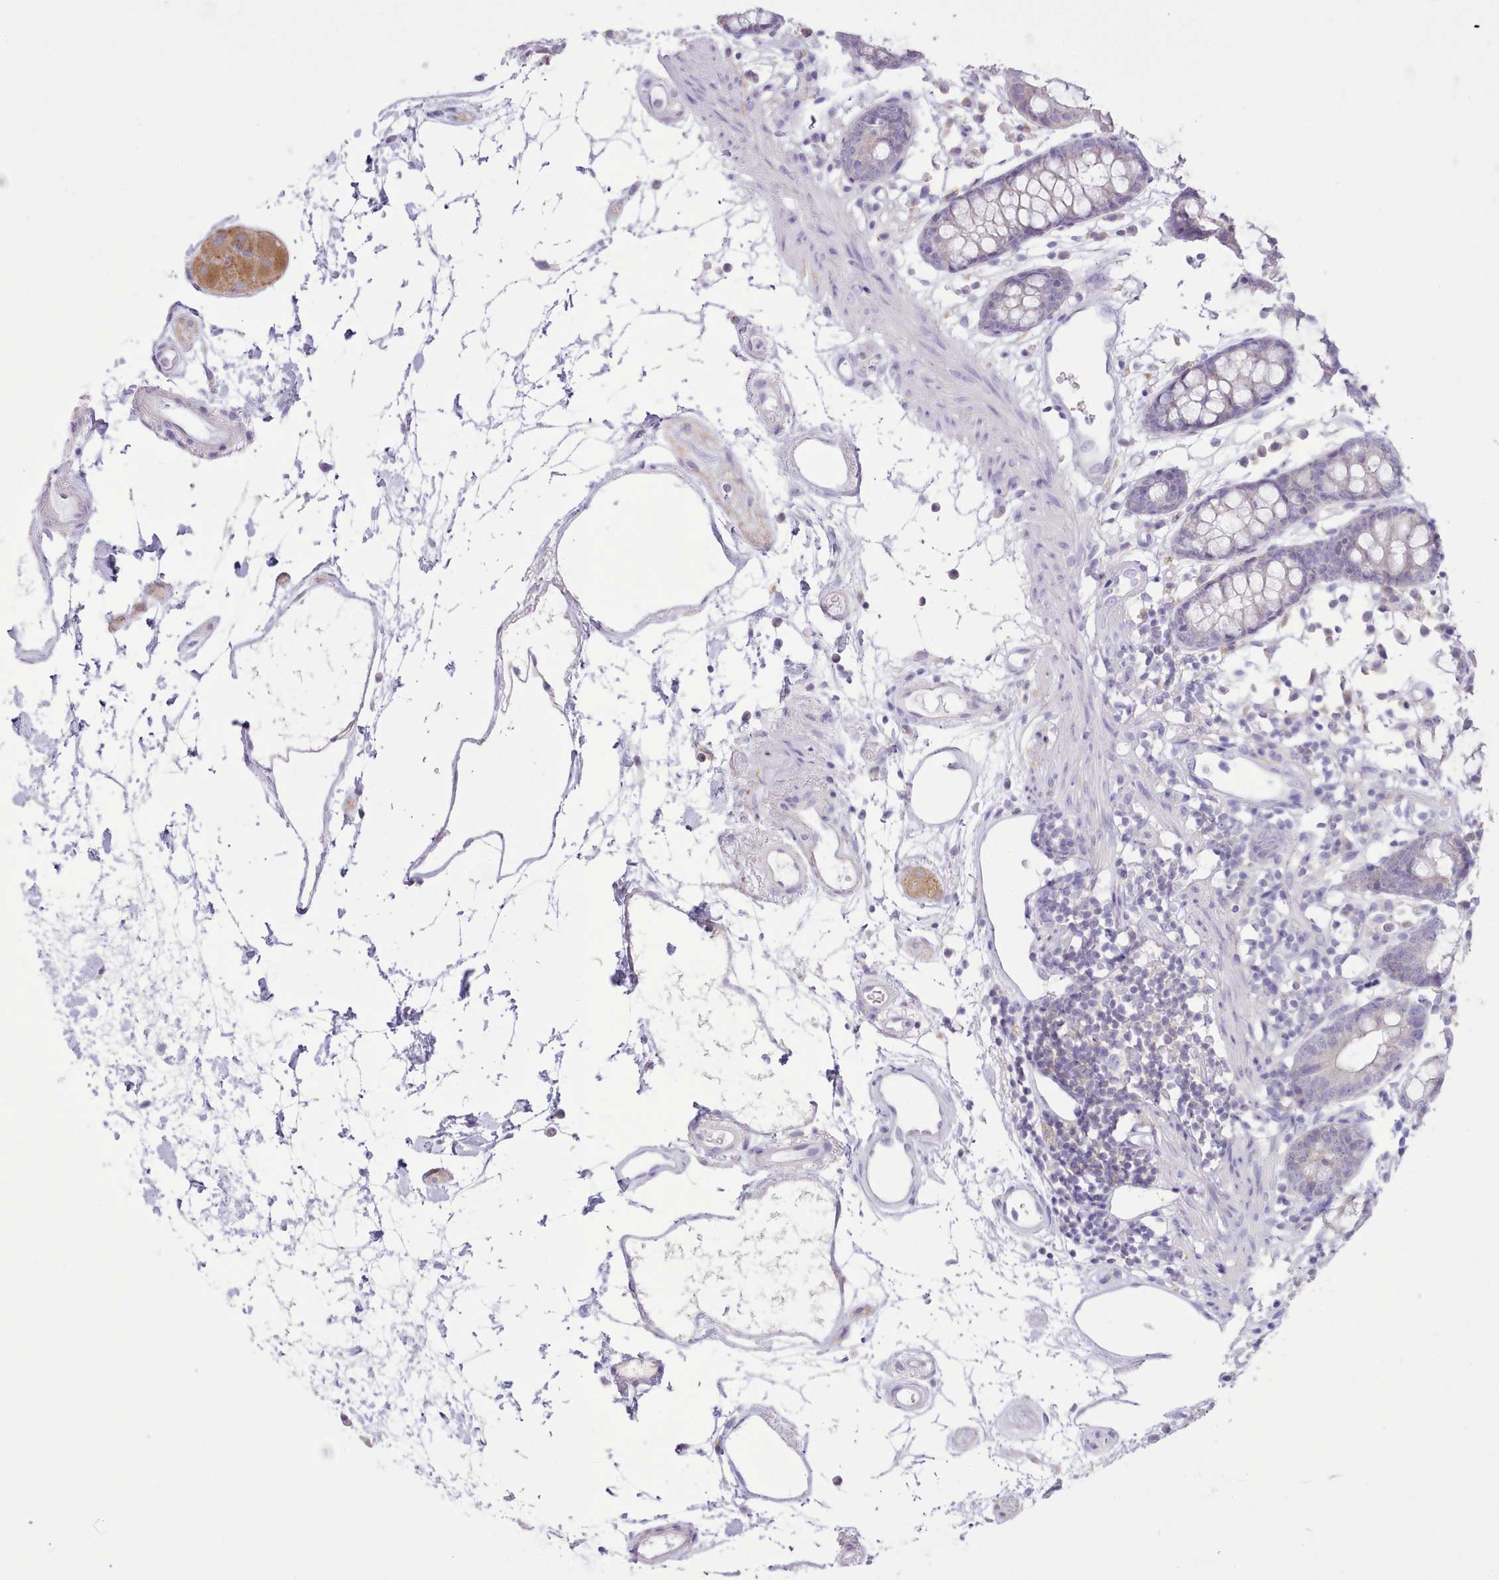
{"staining": {"intensity": "negative", "quantity": "none", "location": "none"}, "tissue": "colon", "cell_type": "Endothelial cells", "image_type": "normal", "snomed": [{"axis": "morphology", "description": "Normal tissue, NOS"}, {"axis": "topography", "description": "Colon"}], "caption": "This is an immunohistochemistry (IHC) micrograph of normal colon. There is no positivity in endothelial cells.", "gene": "MDFI", "patient": {"sex": "female", "age": 84}}